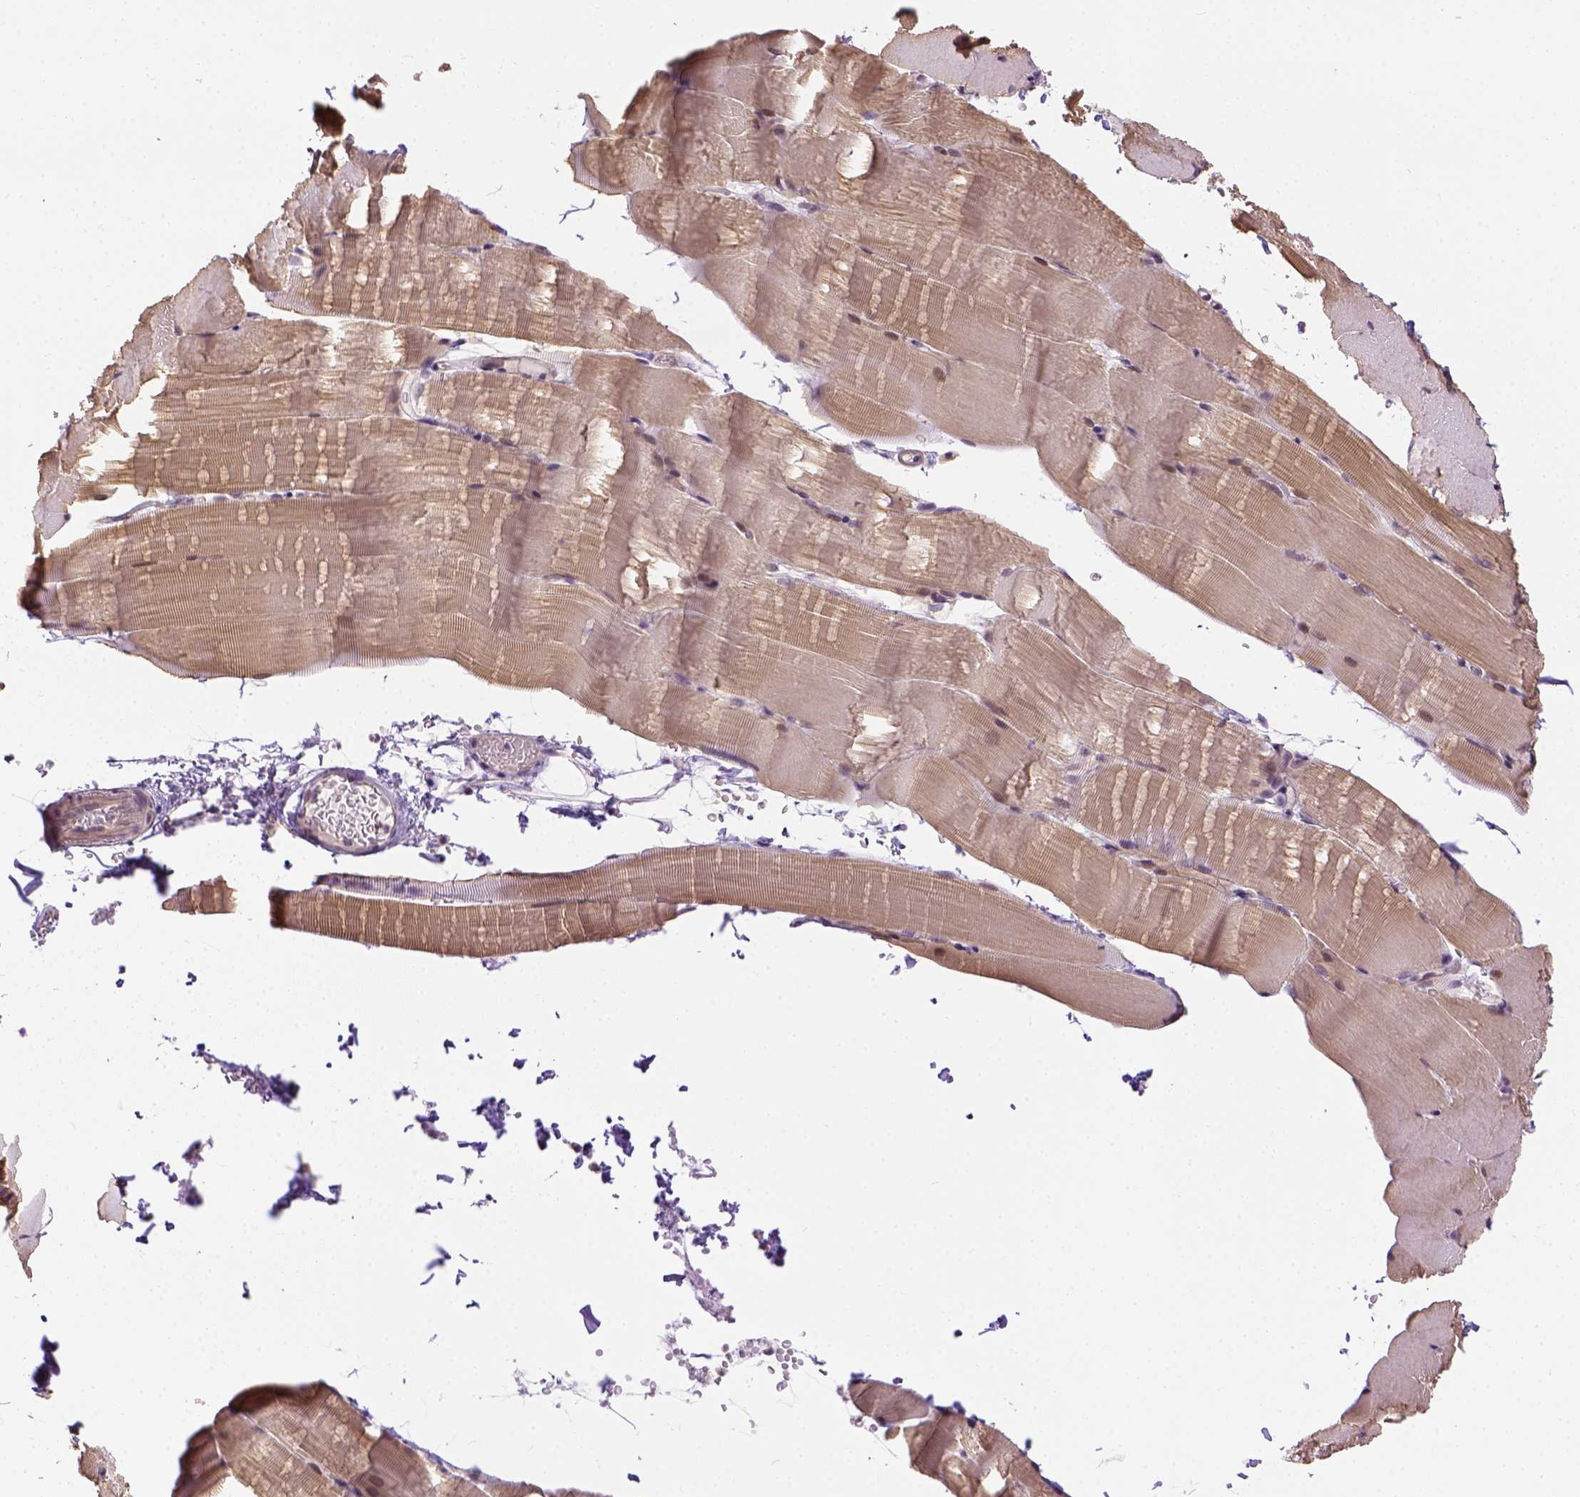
{"staining": {"intensity": "weak", "quantity": "25%-75%", "location": "cytoplasmic/membranous"}, "tissue": "skeletal muscle", "cell_type": "Myocytes", "image_type": "normal", "snomed": [{"axis": "morphology", "description": "Normal tissue, NOS"}, {"axis": "topography", "description": "Skeletal muscle"}], "caption": "Protein analysis of unremarkable skeletal muscle shows weak cytoplasmic/membranous expression in about 25%-75% of myocytes.", "gene": "KAZN", "patient": {"sex": "female", "age": 37}}